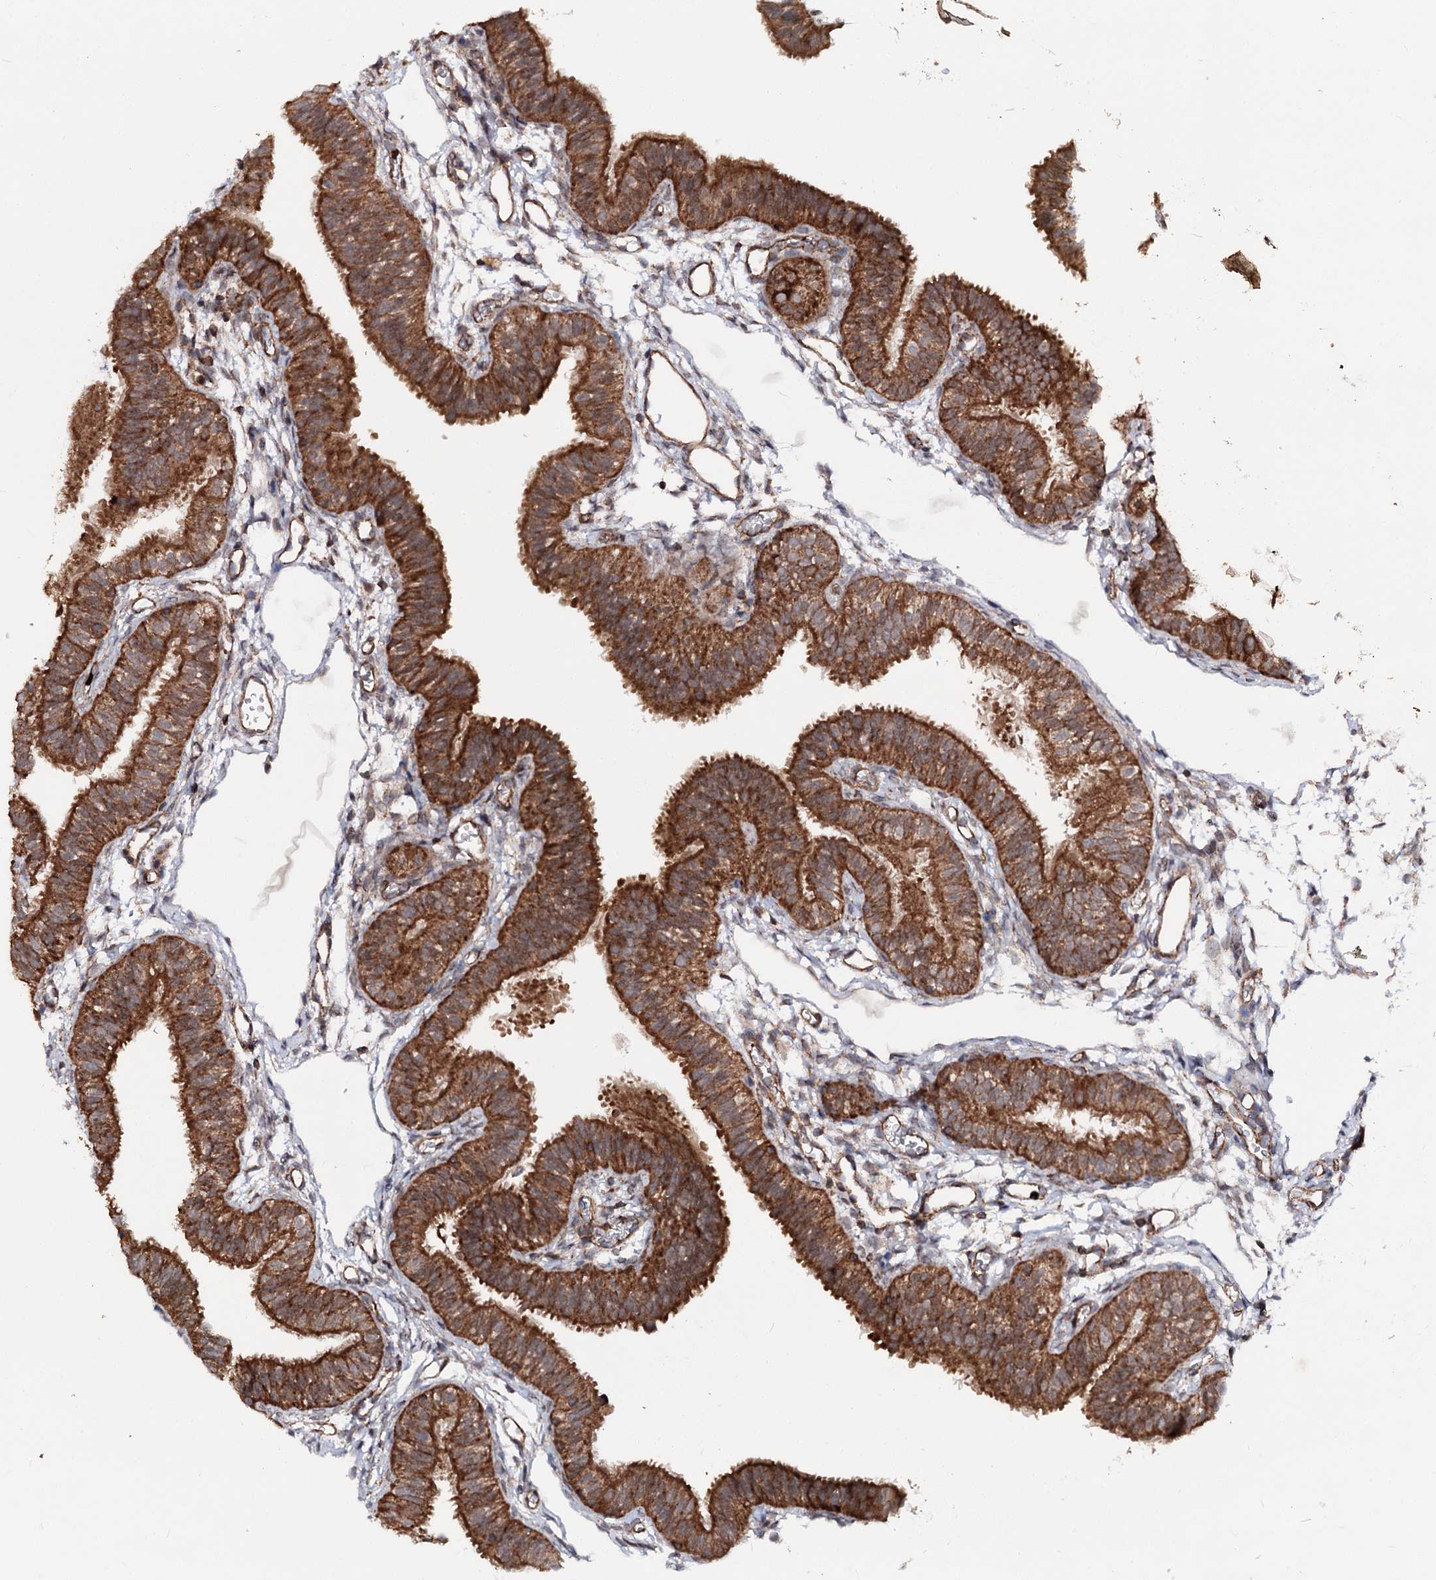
{"staining": {"intensity": "strong", "quantity": ">75%", "location": "cytoplasmic/membranous"}, "tissue": "fallopian tube", "cell_type": "Glandular cells", "image_type": "normal", "snomed": [{"axis": "morphology", "description": "Normal tissue, NOS"}, {"axis": "topography", "description": "Fallopian tube"}], "caption": "IHC micrograph of normal fallopian tube stained for a protein (brown), which demonstrates high levels of strong cytoplasmic/membranous staining in about >75% of glandular cells.", "gene": "FGFR1OP2", "patient": {"sex": "female", "age": 35}}